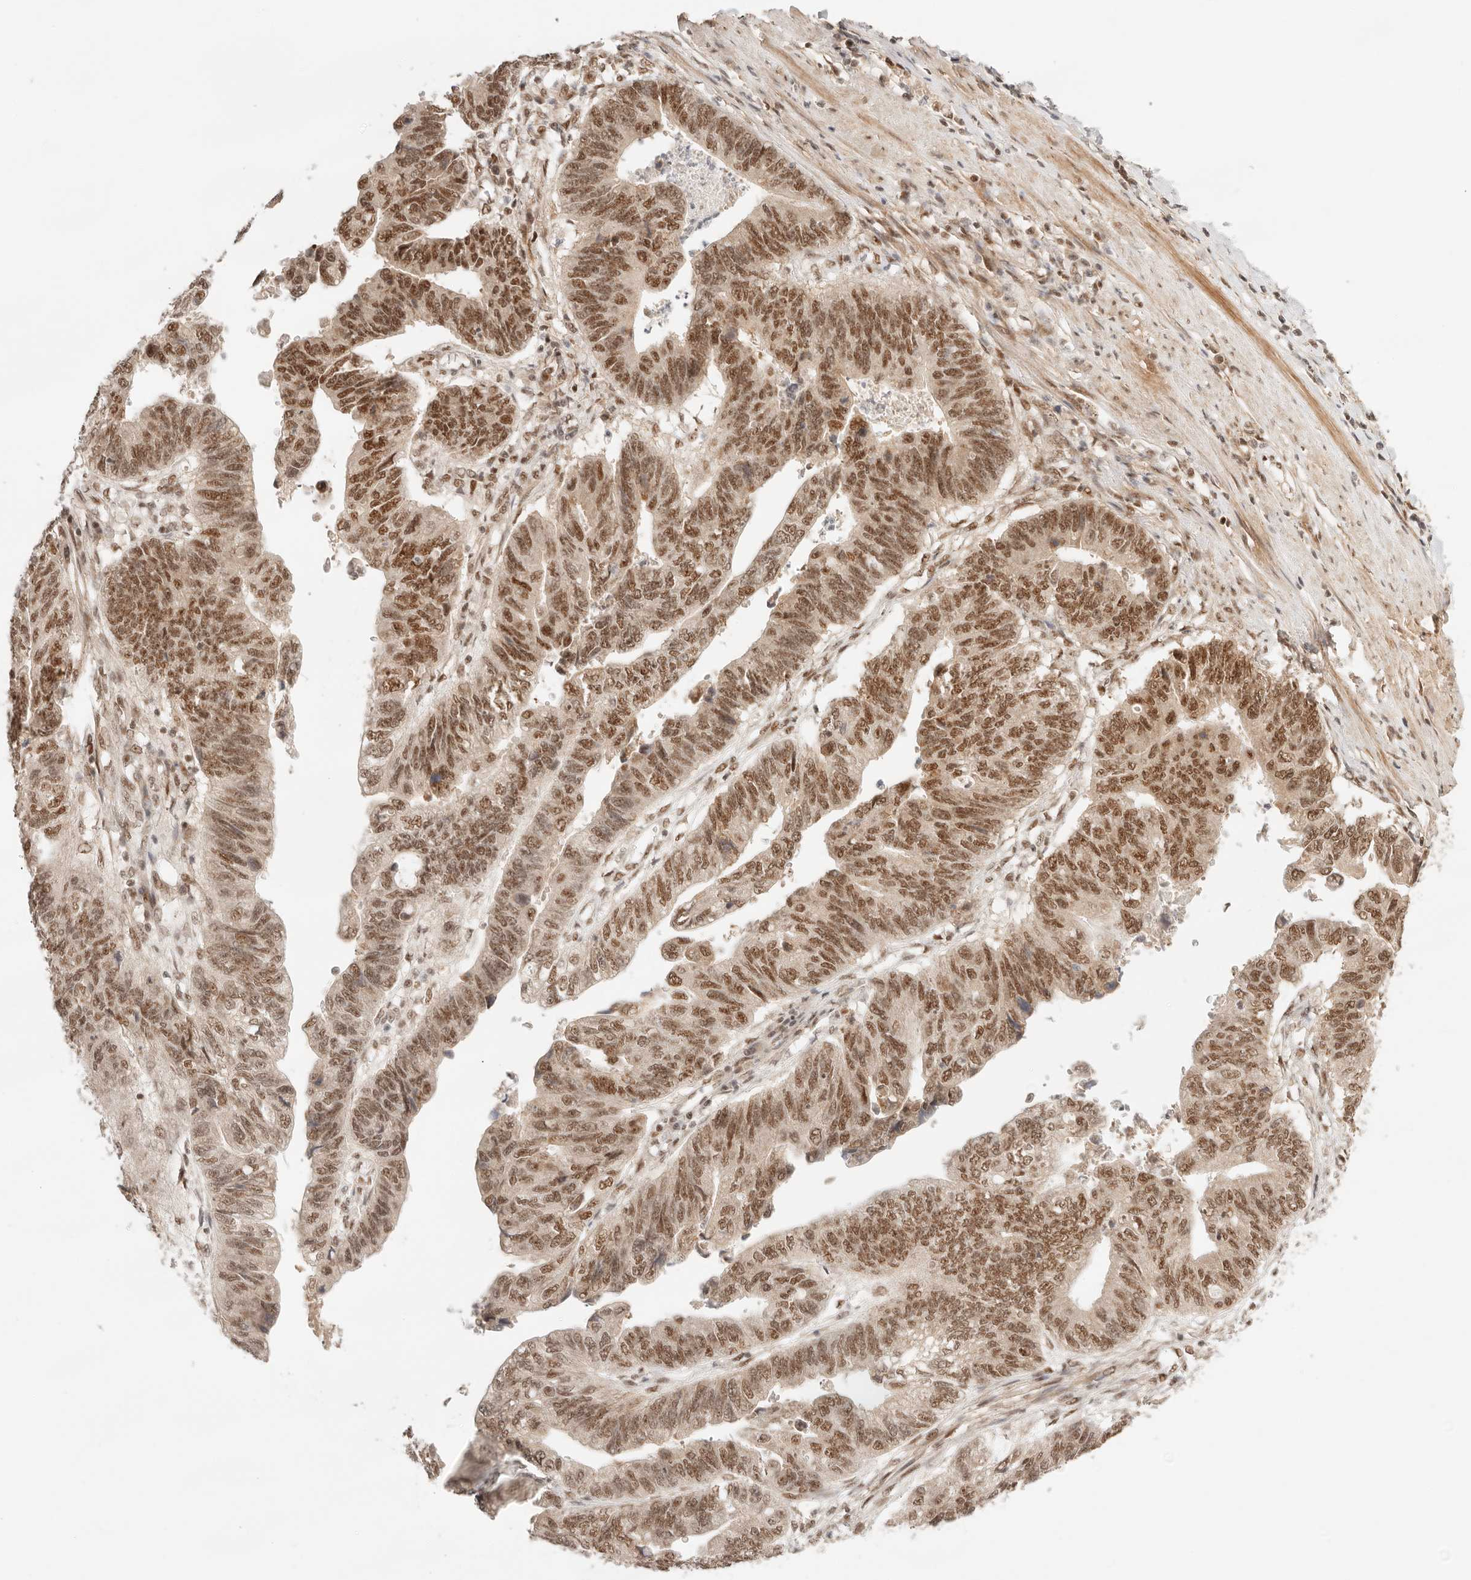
{"staining": {"intensity": "moderate", "quantity": ">75%", "location": "nuclear"}, "tissue": "stomach cancer", "cell_type": "Tumor cells", "image_type": "cancer", "snomed": [{"axis": "morphology", "description": "Adenocarcinoma, NOS"}, {"axis": "topography", "description": "Stomach"}], "caption": "Stomach cancer (adenocarcinoma) stained for a protein displays moderate nuclear positivity in tumor cells.", "gene": "GTF2E2", "patient": {"sex": "male", "age": 59}}